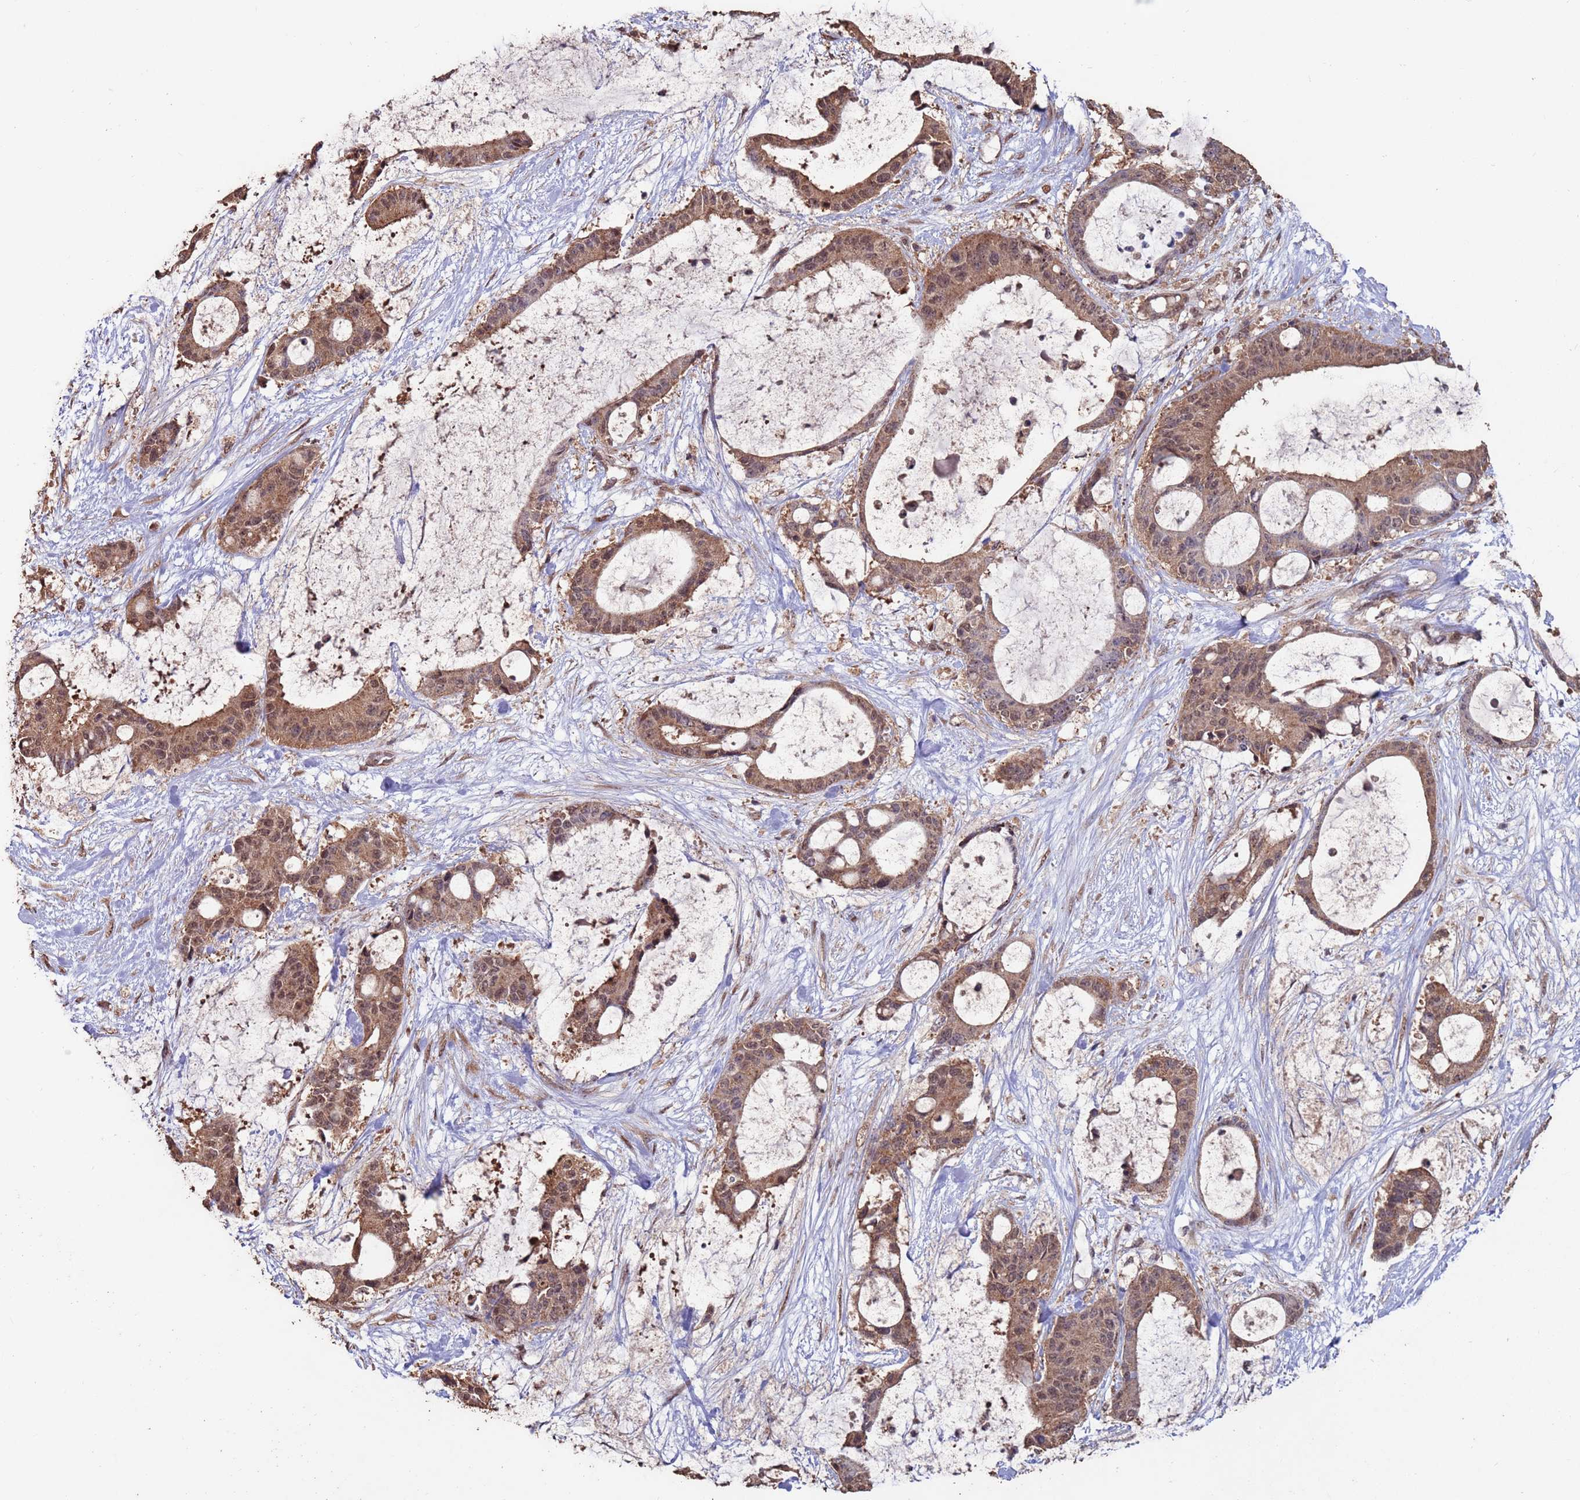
{"staining": {"intensity": "moderate", "quantity": ">75%", "location": "cytoplasmic/membranous,nuclear"}, "tissue": "liver cancer", "cell_type": "Tumor cells", "image_type": "cancer", "snomed": [{"axis": "morphology", "description": "Normal tissue, NOS"}, {"axis": "morphology", "description": "Cholangiocarcinoma"}, {"axis": "topography", "description": "Liver"}, {"axis": "topography", "description": "Peripheral nerve tissue"}], "caption": "A brown stain shows moderate cytoplasmic/membranous and nuclear expression of a protein in cholangiocarcinoma (liver) tumor cells.", "gene": "PRR7", "patient": {"sex": "female", "age": 73}}